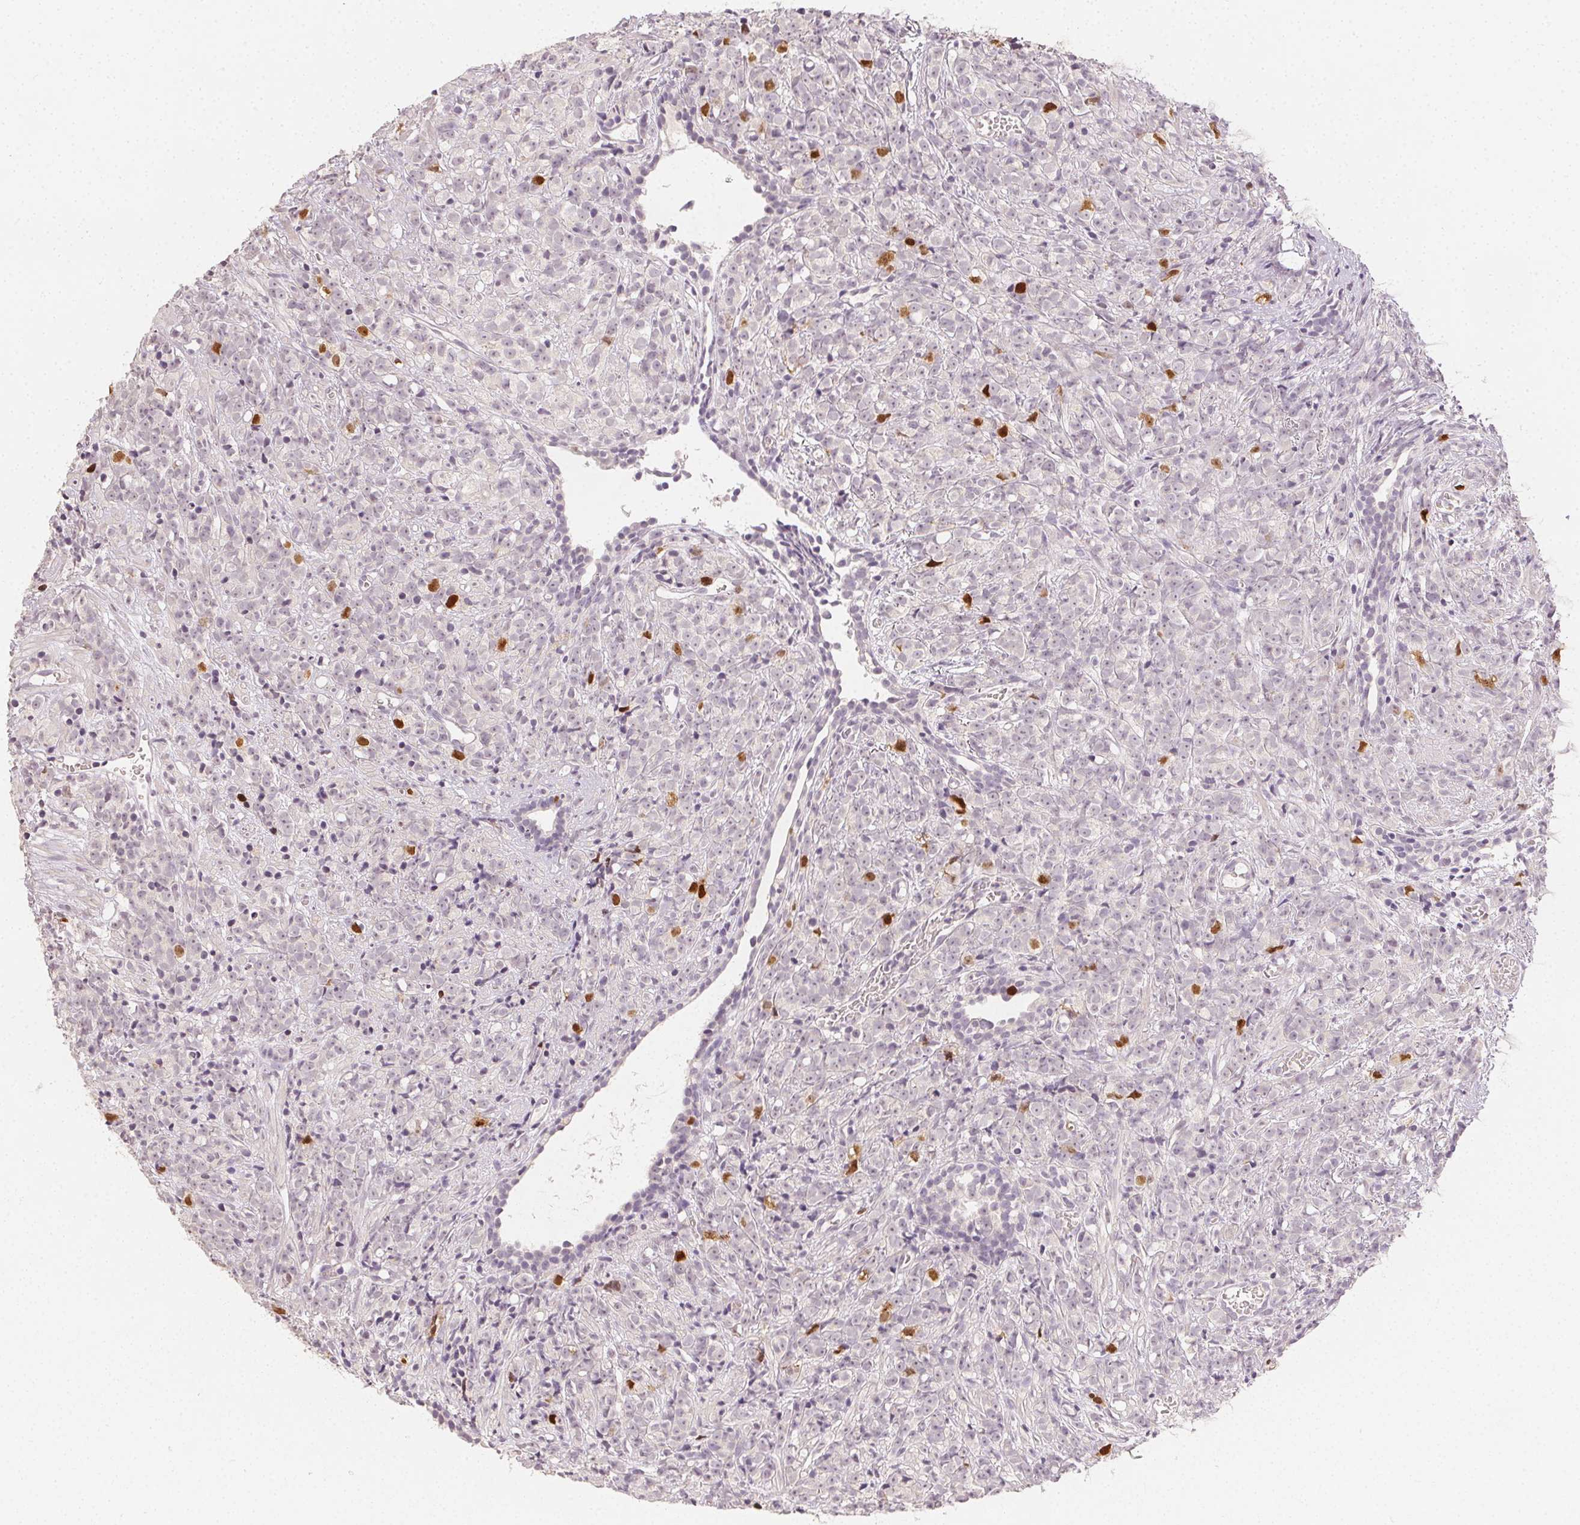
{"staining": {"intensity": "moderate", "quantity": "<25%", "location": "nuclear"}, "tissue": "prostate cancer", "cell_type": "Tumor cells", "image_type": "cancer", "snomed": [{"axis": "morphology", "description": "Adenocarcinoma, High grade"}, {"axis": "topography", "description": "Prostate"}], "caption": "Prostate high-grade adenocarcinoma stained with immunohistochemistry (IHC) demonstrates moderate nuclear positivity in about <25% of tumor cells. Nuclei are stained in blue.", "gene": "ANLN", "patient": {"sex": "male", "age": 81}}